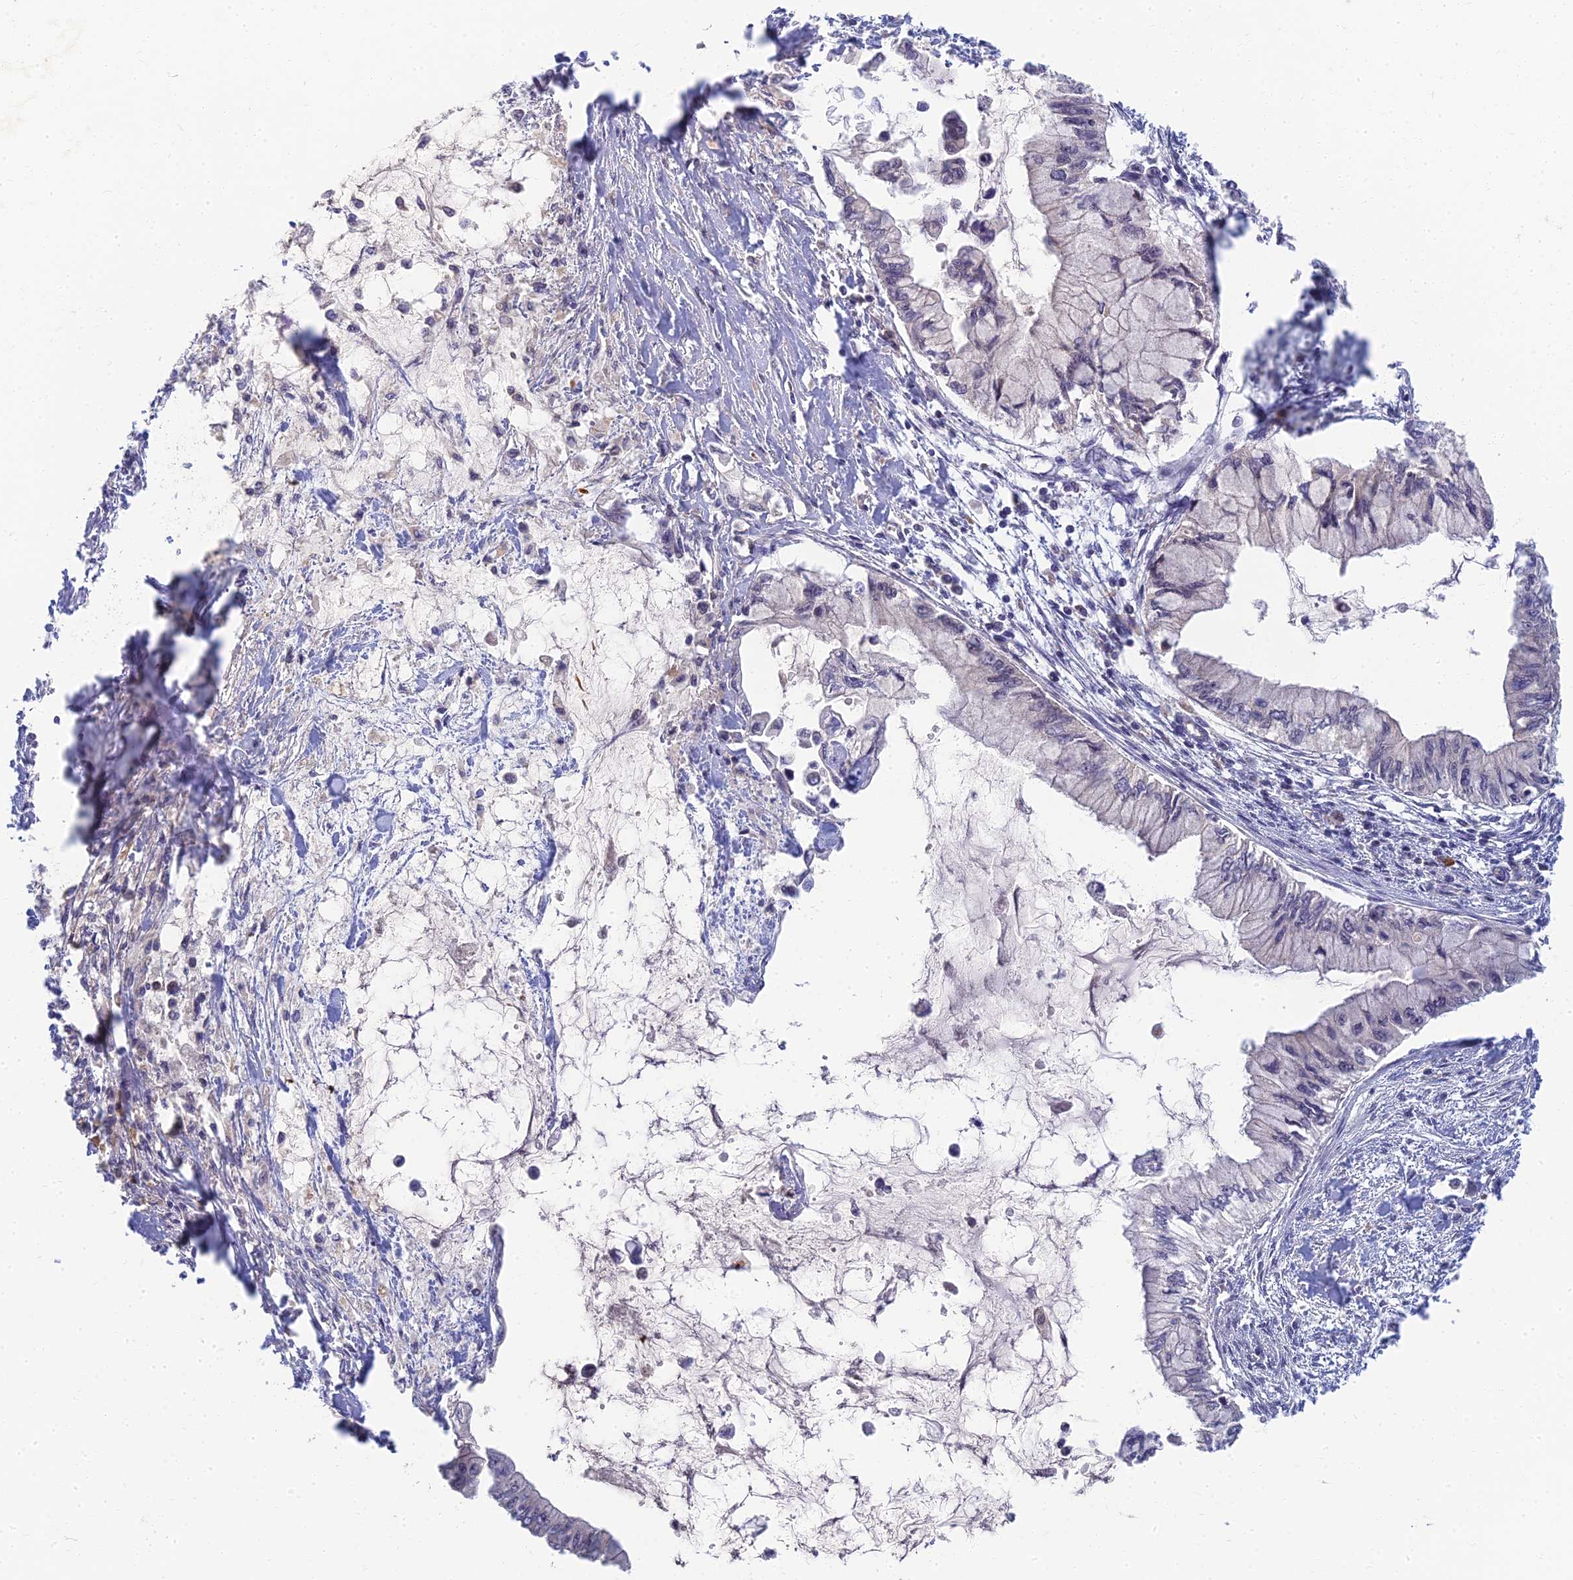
{"staining": {"intensity": "negative", "quantity": "none", "location": "none"}, "tissue": "pancreatic cancer", "cell_type": "Tumor cells", "image_type": "cancer", "snomed": [{"axis": "morphology", "description": "Adenocarcinoma, NOS"}, {"axis": "topography", "description": "Pancreas"}], "caption": "Pancreatic cancer (adenocarcinoma) stained for a protein using immunohistochemistry reveals no positivity tumor cells.", "gene": "RGL3", "patient": {"sex": "male", "age": 48}}